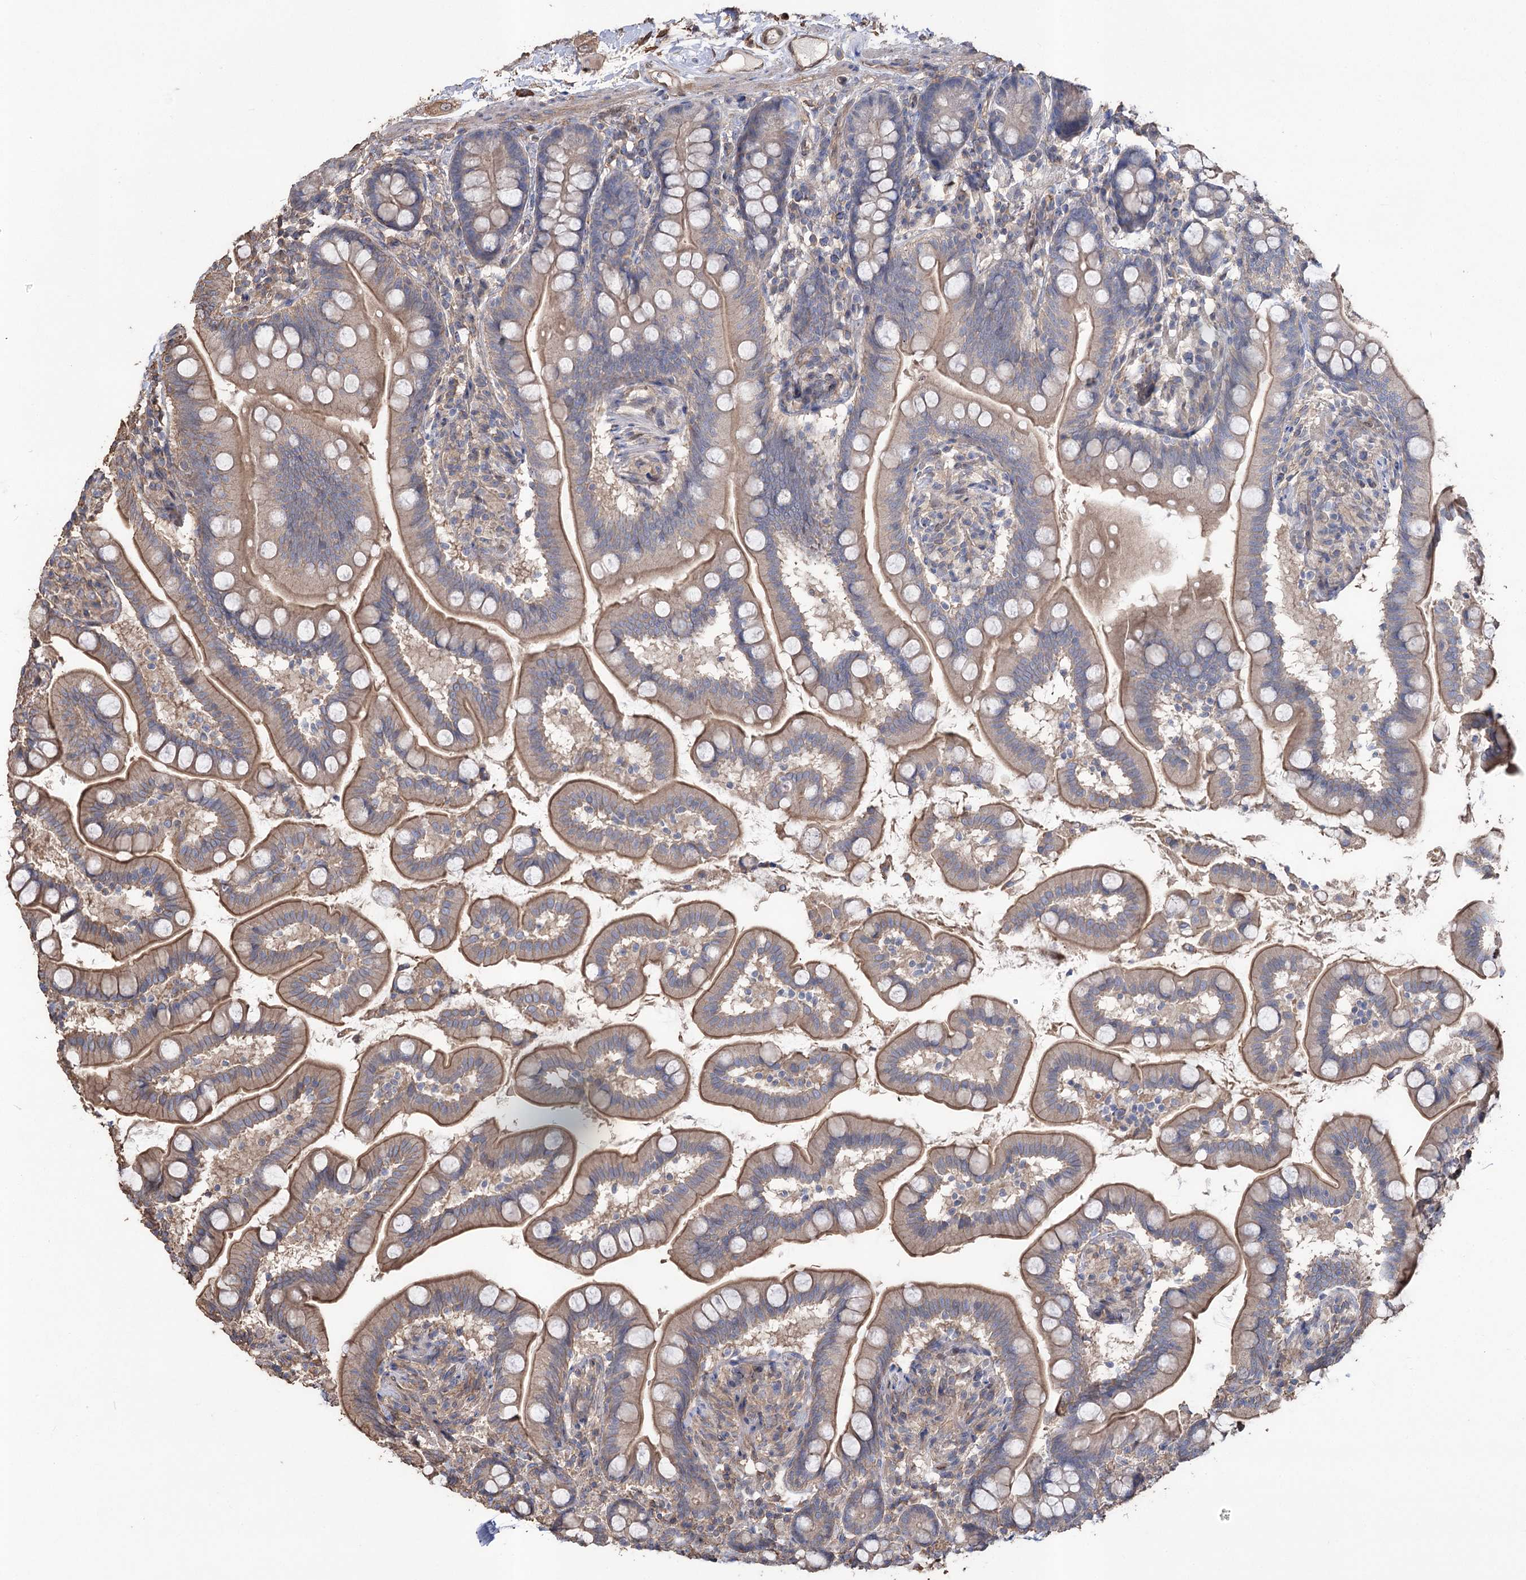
{"staining": {"intensity": "moderate", "quantity": "25%-75%", "location": "cytoplasmic/membranous"}, "tissue": "small intestine", "cell_type": "Glandular cells", "image_type": "normal", "snomed": [{"axis": "morphology", "description": "Normal tissue, NOS"}, {"axis": "topography", "description": "Small intestine"}], "caption": "Immunohistochemical staining of unremarkable human small intestine reveals moderate cytoplasmic/membranous protein staining in approximately 25%-75% of glandular cells. (brown staining indicates protein expression, while blue staining denotes nuclei).", "gene": "FAM13B", "patient": {"sex": "female", "age": 64}}